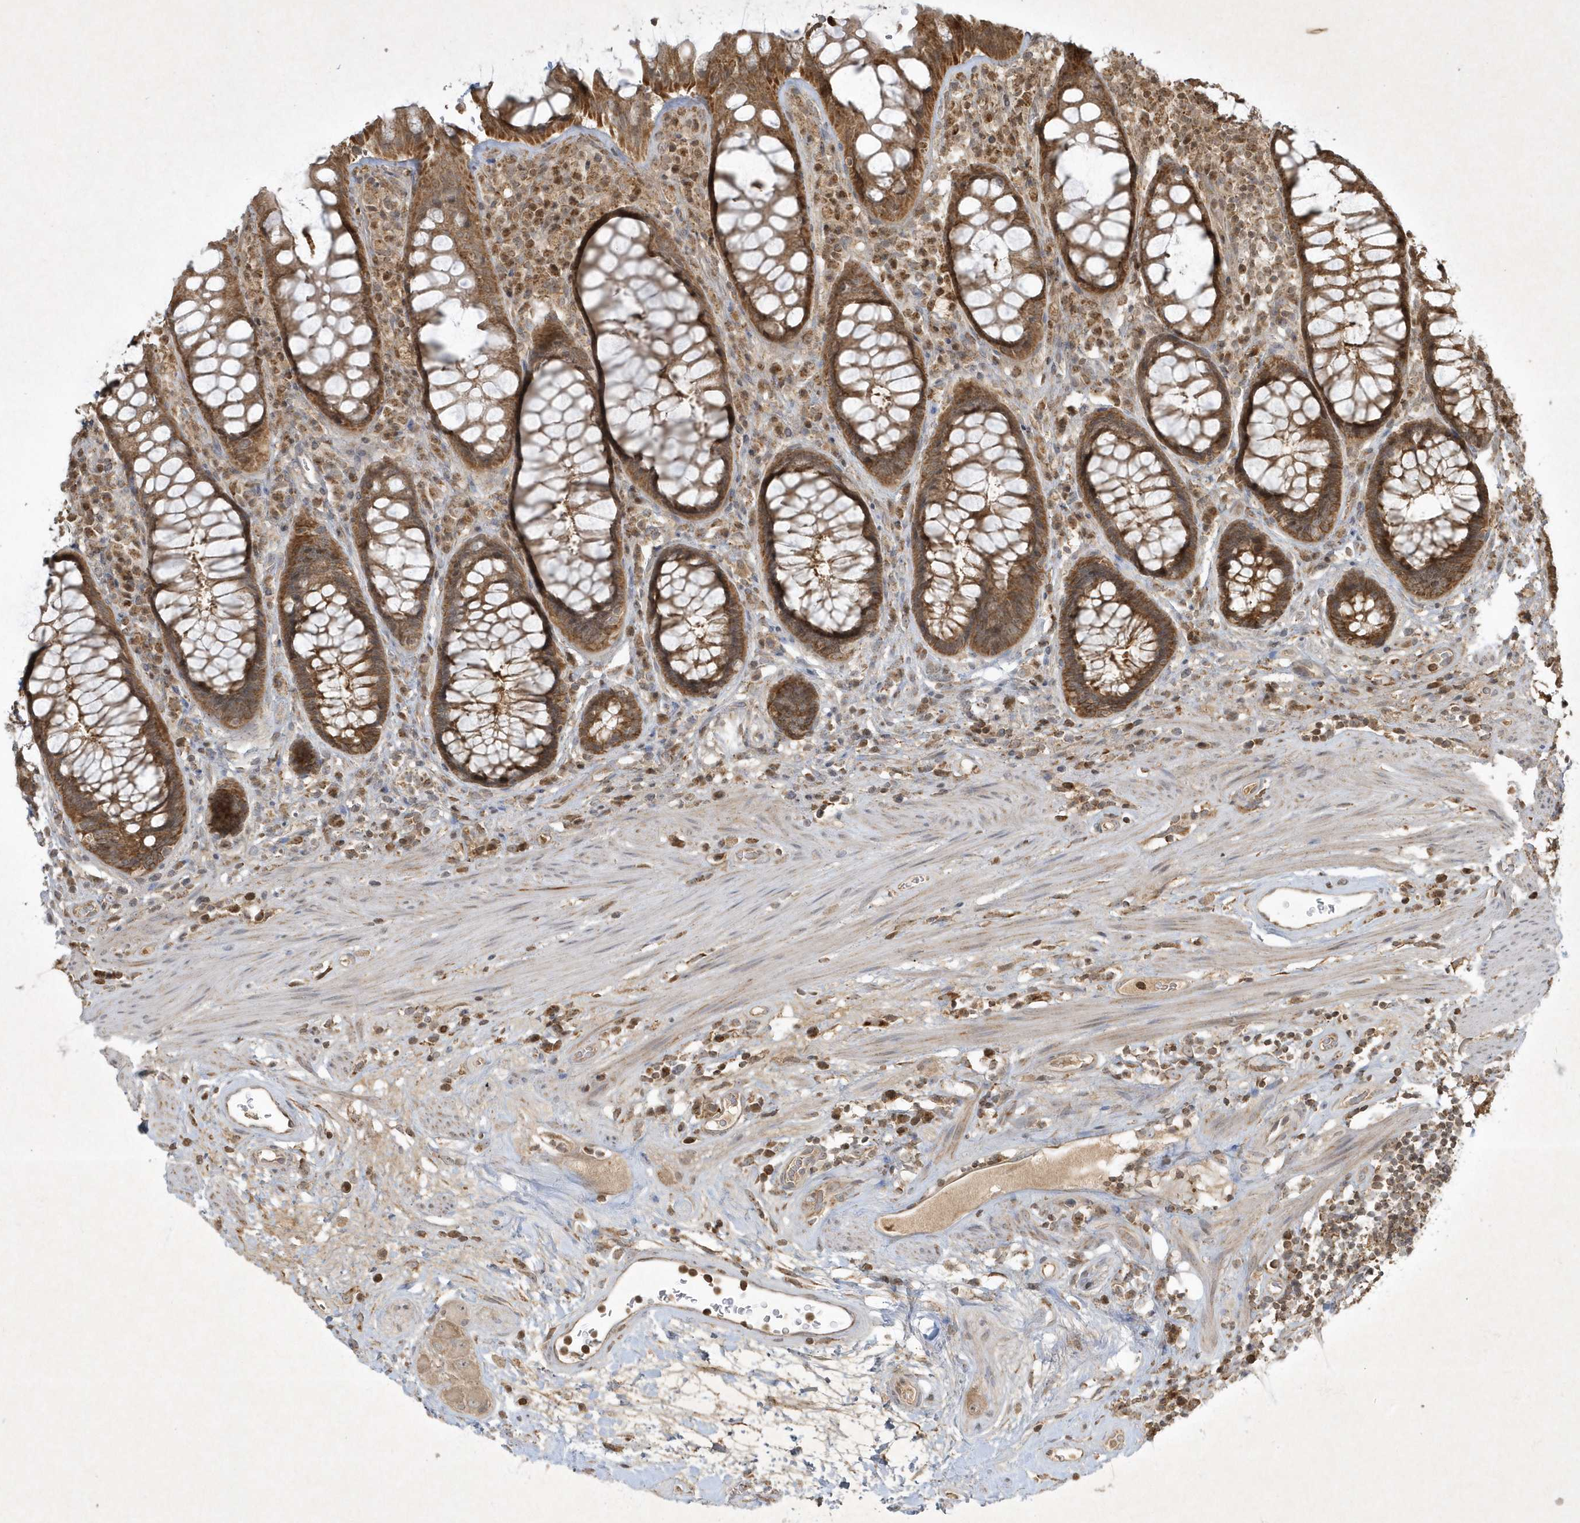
{"staining": {"intensity": "strong", "quantity": ">75%", "location": "cytoplasmic/membranous"}, "tissue": "rectum", "cell_type": "Glandular cells", "image_type": "normal", "snomed": [{"axis": "morphology", "description": "Normal tissue, NOS"}, {"axis": "topography", "description": "Rectum"}], "caption": "Normal rectum was stained to show a protein in brown. There is high levels of strong cytoplasmic/membranous positivity in about >75% of glandular cells. The staining is performed using DAB (3,3'-diaminobenzidine) brown chromogen to label protein expression. The nuclei are counter-stained blue using hematoxylin.", "gene": "PLTP", "patient": {"sex": "male", "age": 64}}